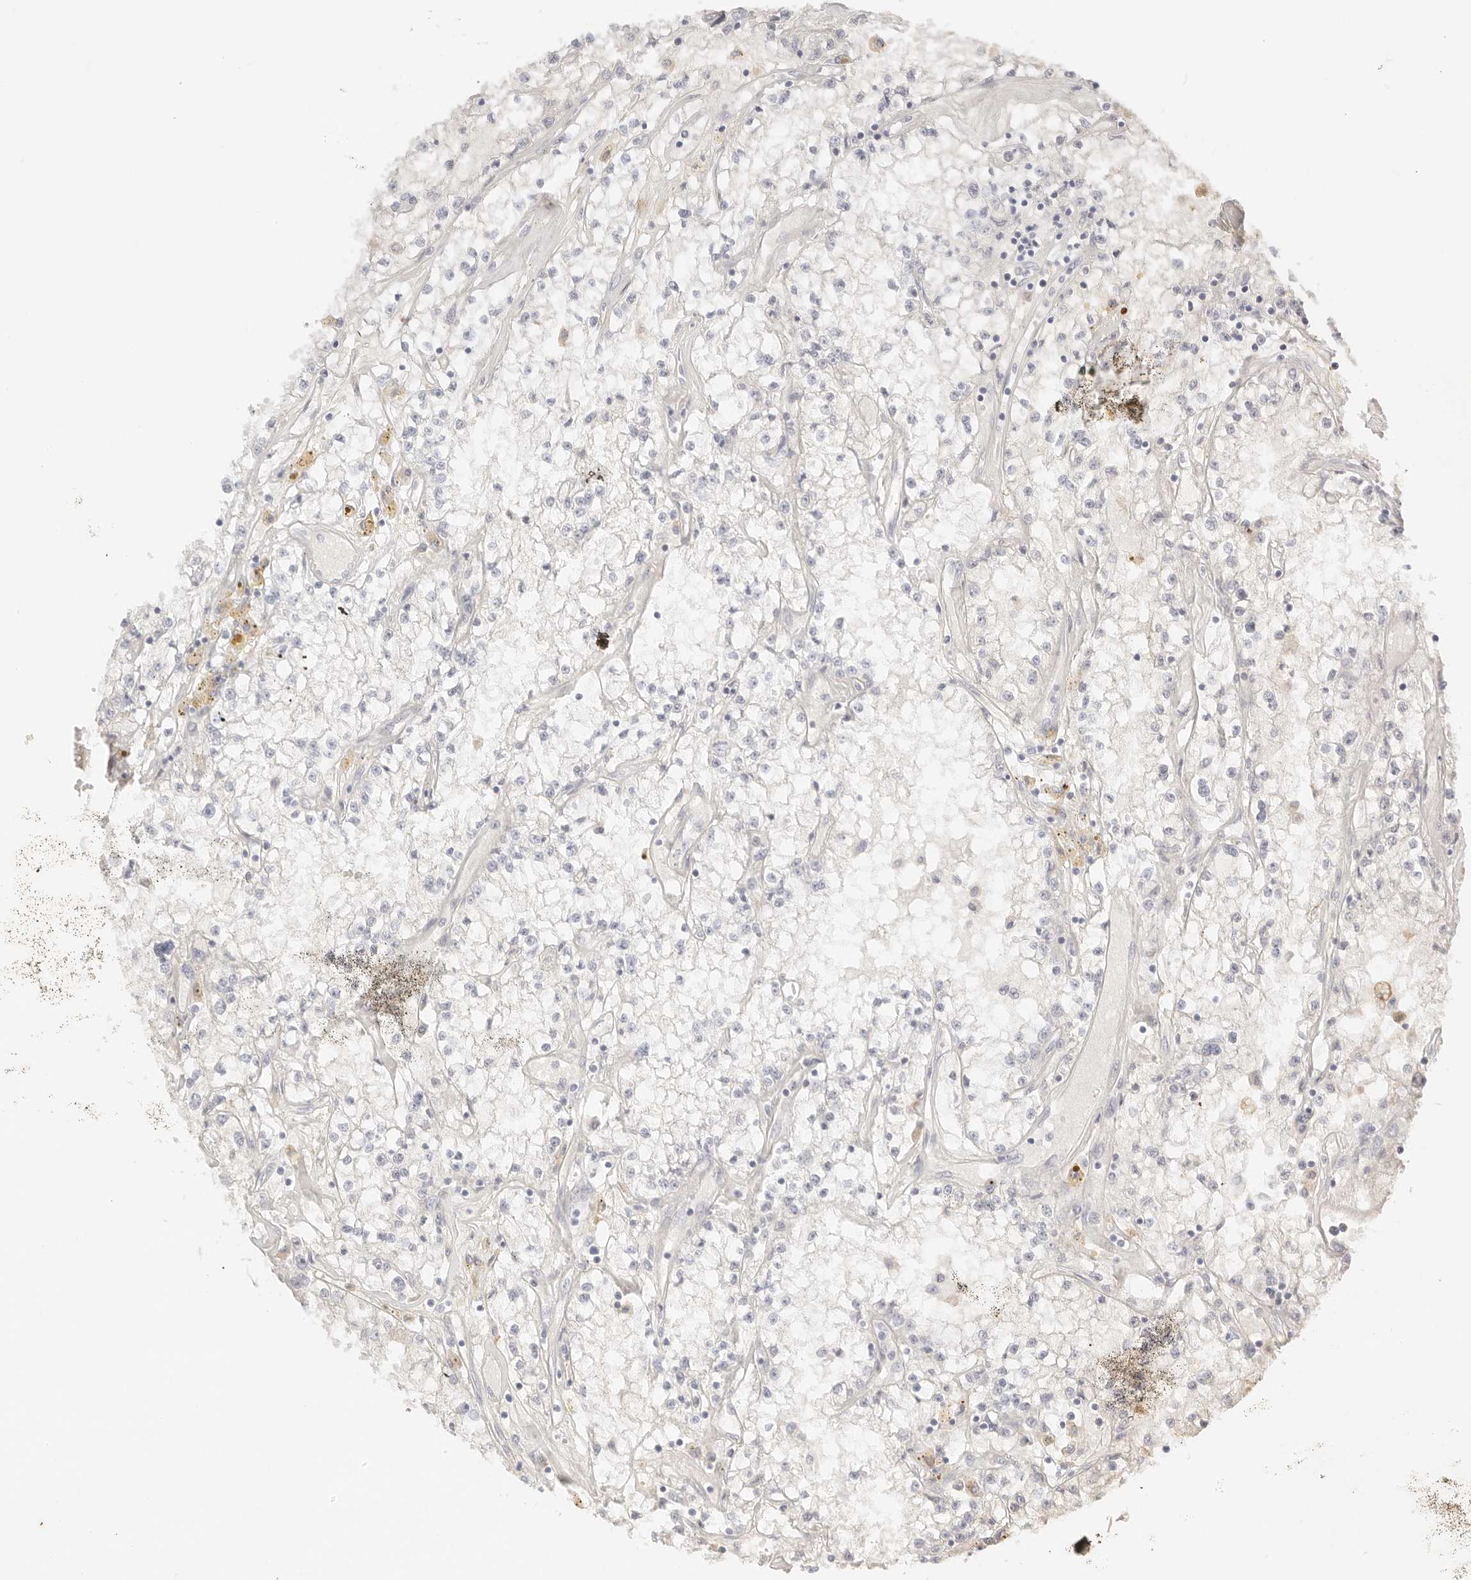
{"staining": {"intensity": "negative", "quantity": "none", "location": "none"}, "tissue": "renal cancer", "cell_type": "Tumor cells", "image_type": "cancer", "snomed": [{"axis": "morphology", "description": "Adenocarcinoma, NOS"}, {"axis": "topography", "description": "Kidney"}], "caption": "An image of human renal cancer (adenocarcinoma) is negative for staining in tumor cells. (DAB (3,3'-diaminobenzidine) IHC visualized using brightfield microscopy, high magnification).", "gene": "CEP120", "patient": {"sex": "male", "age": 56}}